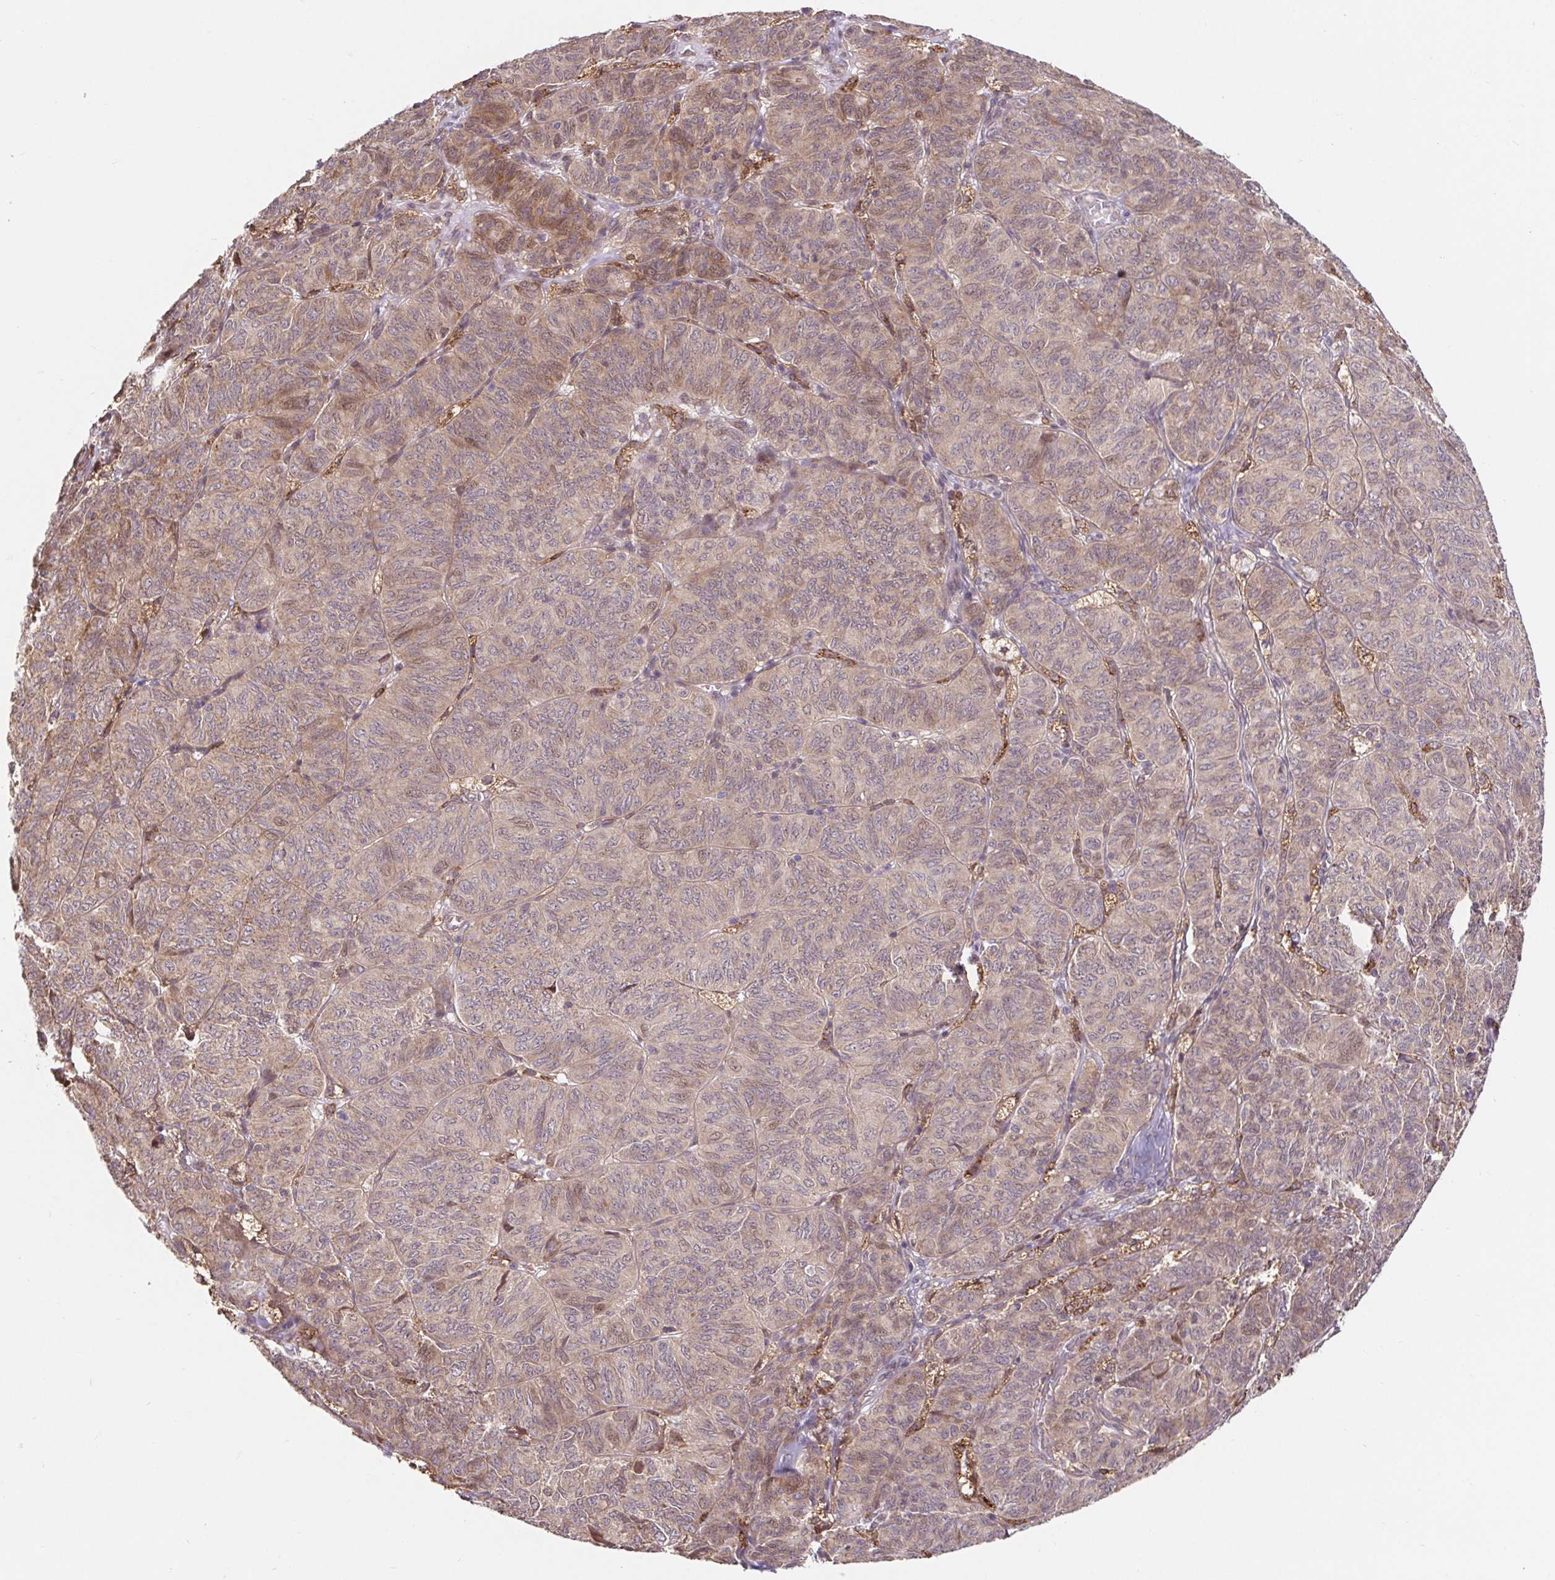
{"staining": {"intensity": "weak", "quantity": "<25%", "location": "cytoplasmic/membranous"}, "tissue": "ovarian cancer", "cell_type": "Tumor cells", "image_type": "cancer", "snomed": [{"axis": "morphology", "description": "Carcinoma, endometroid"}, {"axis": "topography", "description": "Ovary"}], "caption": "This micrograph is of ovarian cancer stained with immunohistochemistry (IHC) to label a protein in brown with the nuclei are counter-stained blue. There is no expression in tumor cells.", "gene": "LYPD5", "patient": {"sex": "female", "age": 80}}